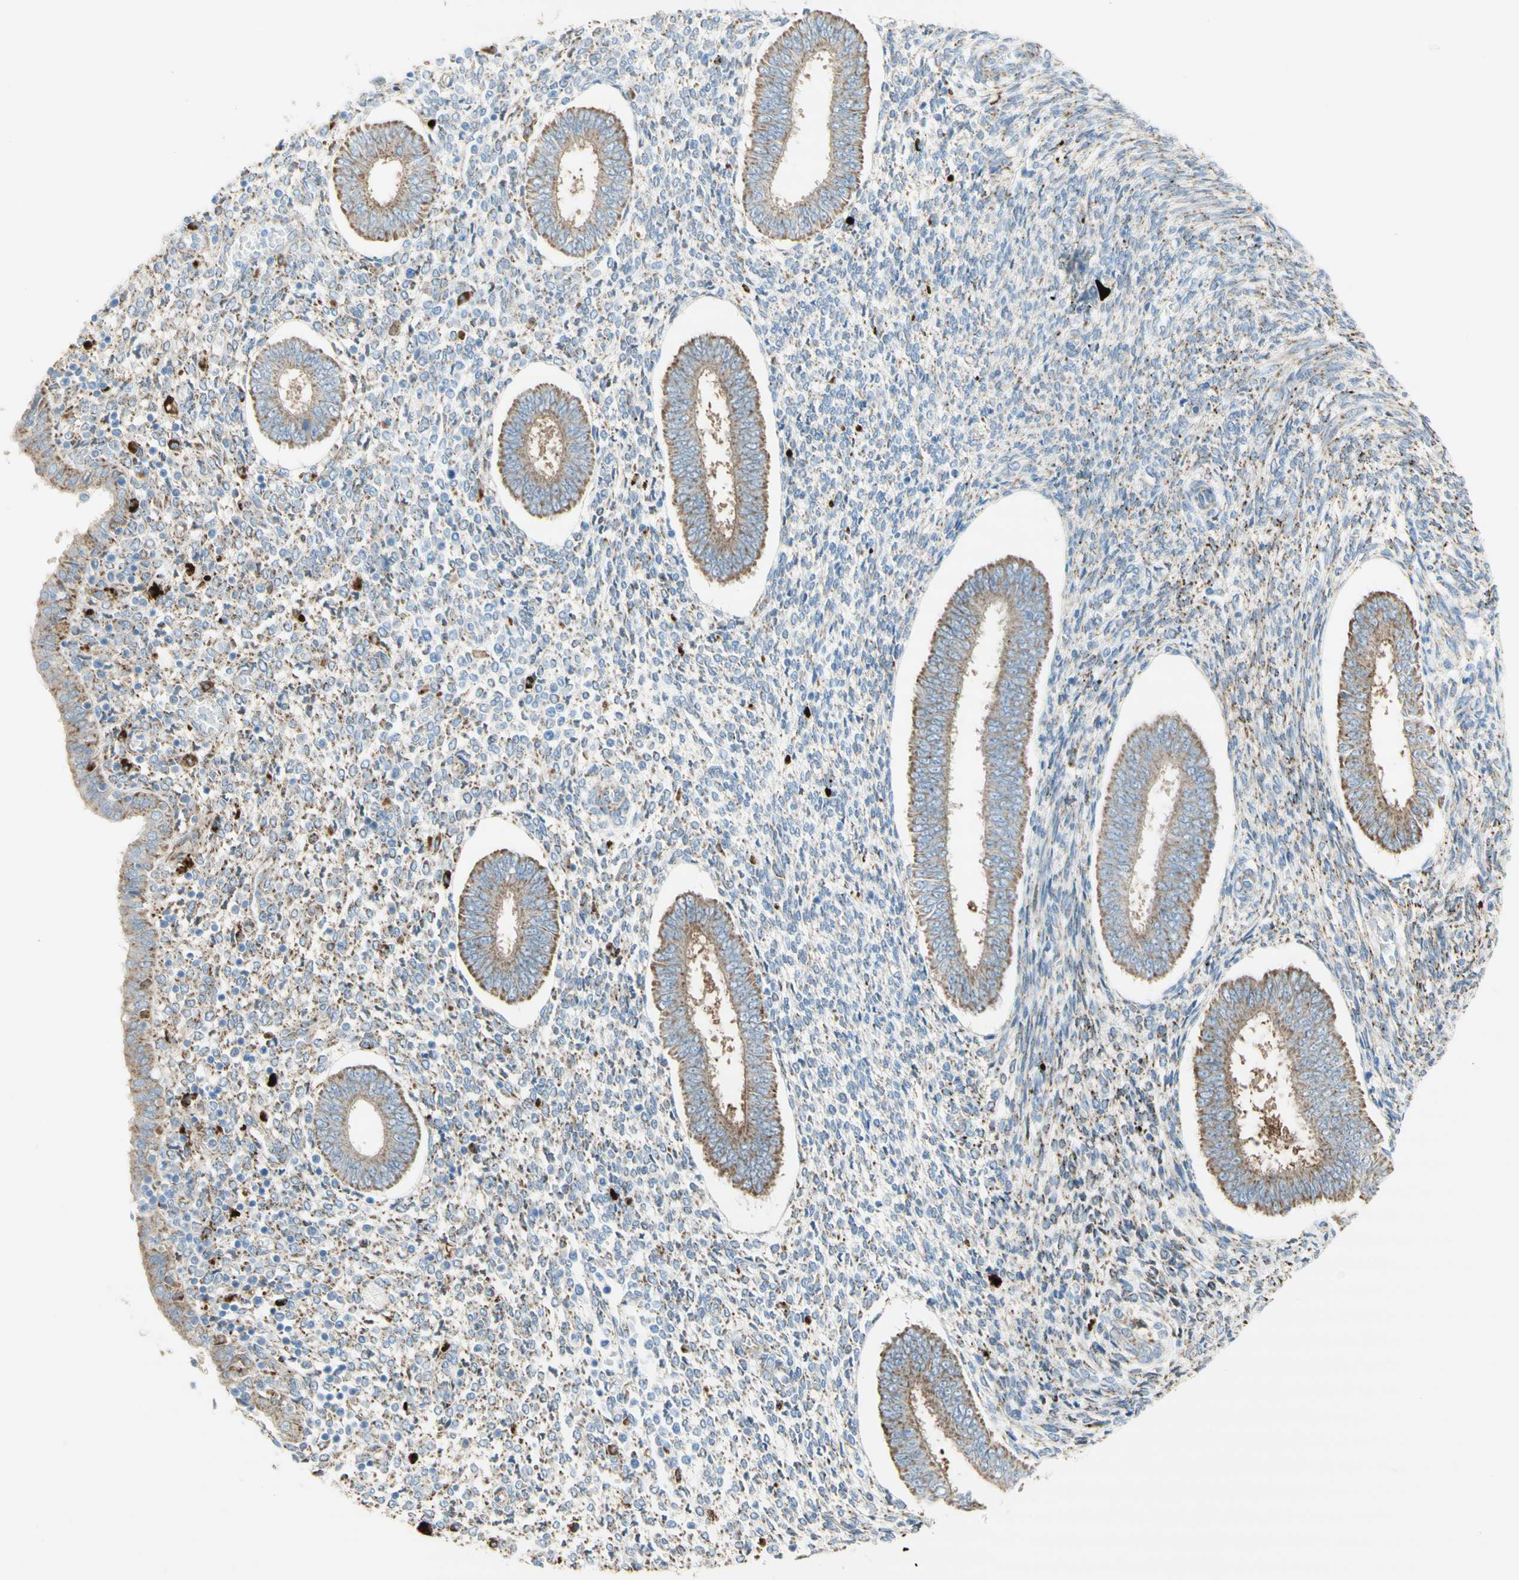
{"staining": {"intensity": "negative", "quantity": "none", "location": "none"}, "tissue": "endometrium", "cell_type": "Cells in endometrial stroma", "image_type": "normal", "snomed": [{"axis": "morphology", "description": "Normal tissue, NOS"}, {"axis": "topography", "description": "Endometrium"}], "caption": "Protein analysis of benign endometrium displays no significant positivity in cells in endometrial stroma.", "gene": "URB2", "patient": {"sex": "female", "age": 35}}